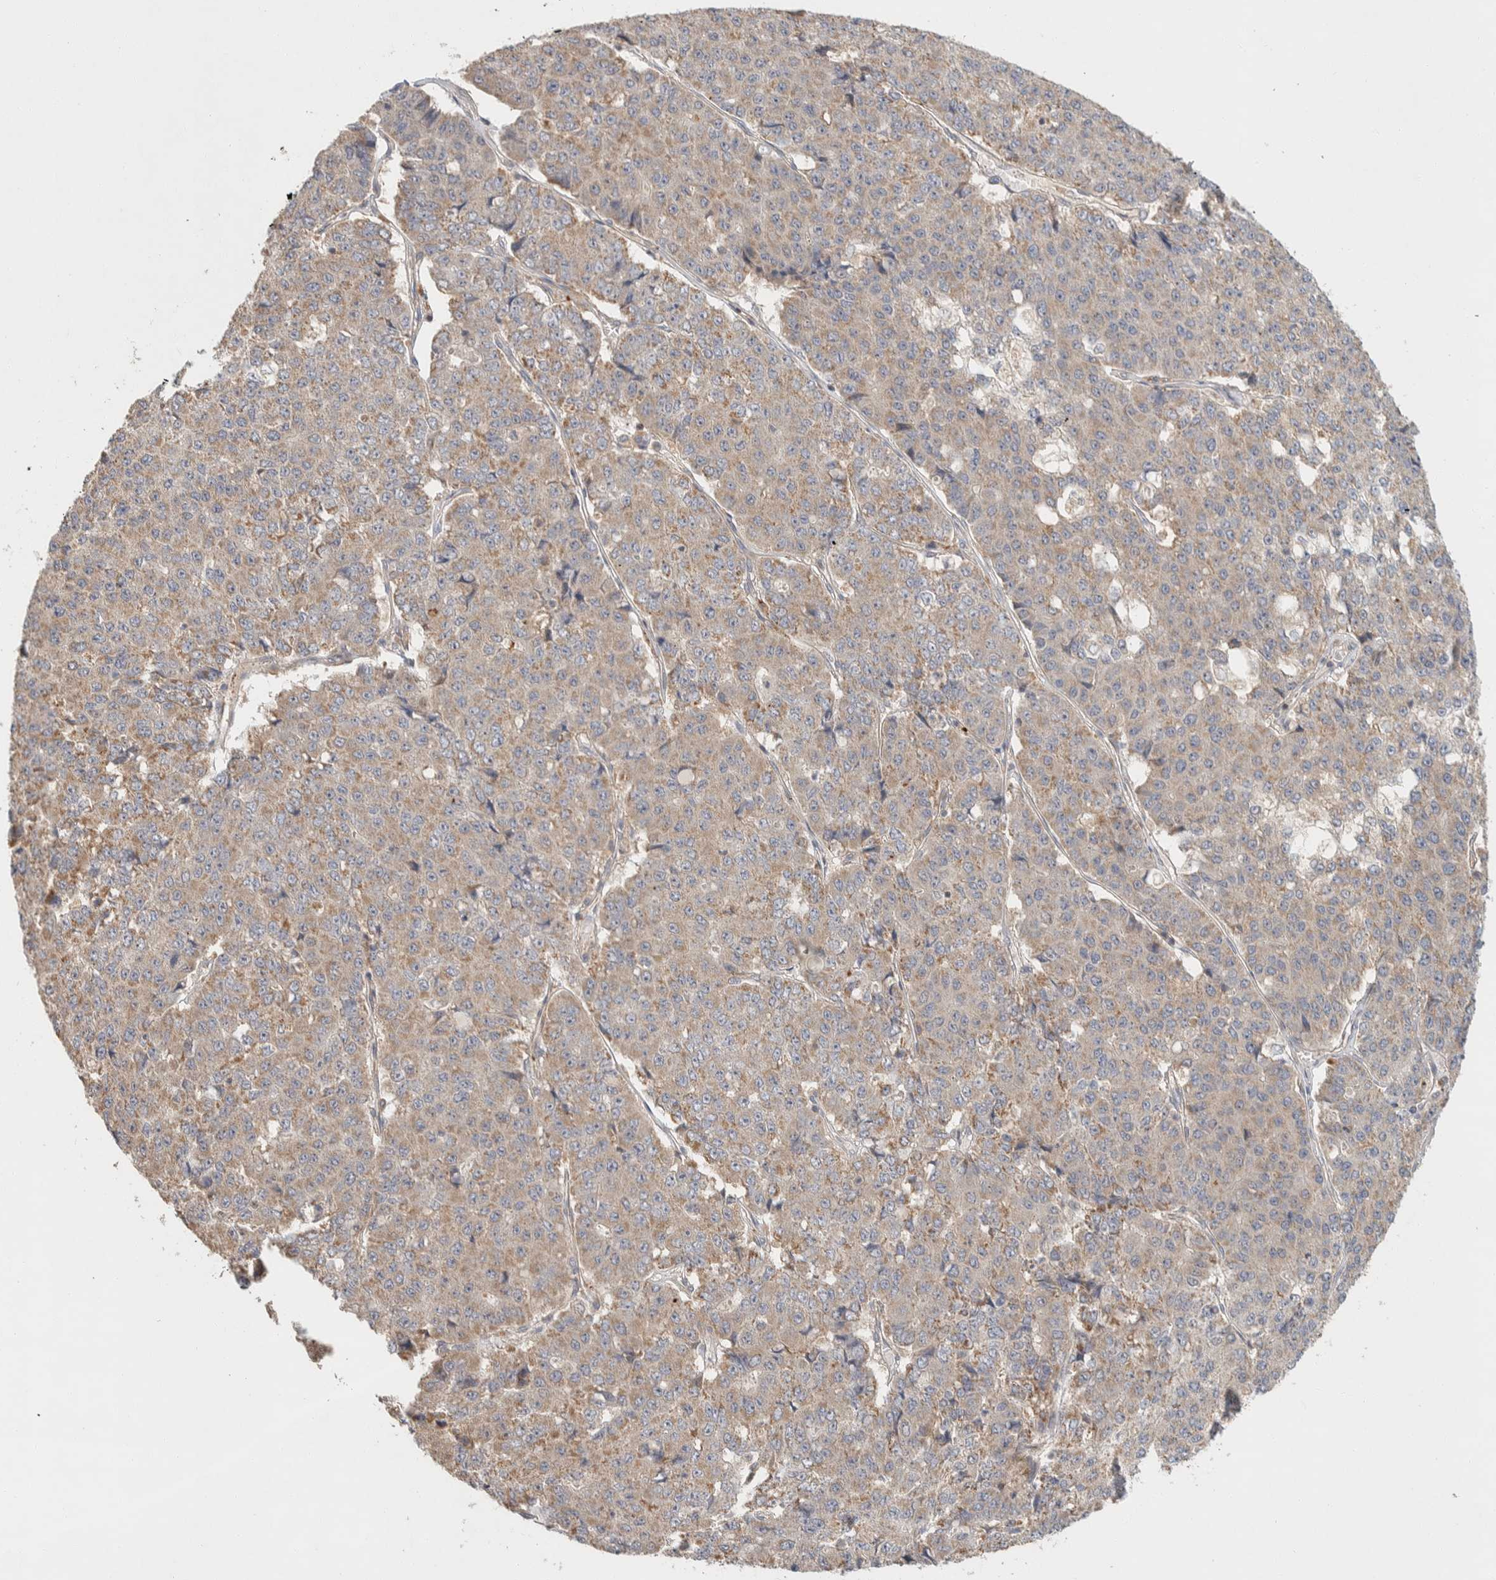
{"staining": {"intensity": "weak", "quantity": "<25%", "location": "cytoplasmic/membranous"}, "tissue": "pancreatic cancer", "cell_type": "Tumor cells", "image_type": "cancer", "snomed": [{"axis": "morphology", "description": "Adenocarcinoma, NOS"}, {"axis": "topography", "description": "Pancreas"}], "caption": "A high-resolution image shows IHC staining of pancreatic adenocarcinoma, which reveals no significant staining in tumor cells.", "gene": "KIF9", "patient": {"sex": "male", "age": 50}}